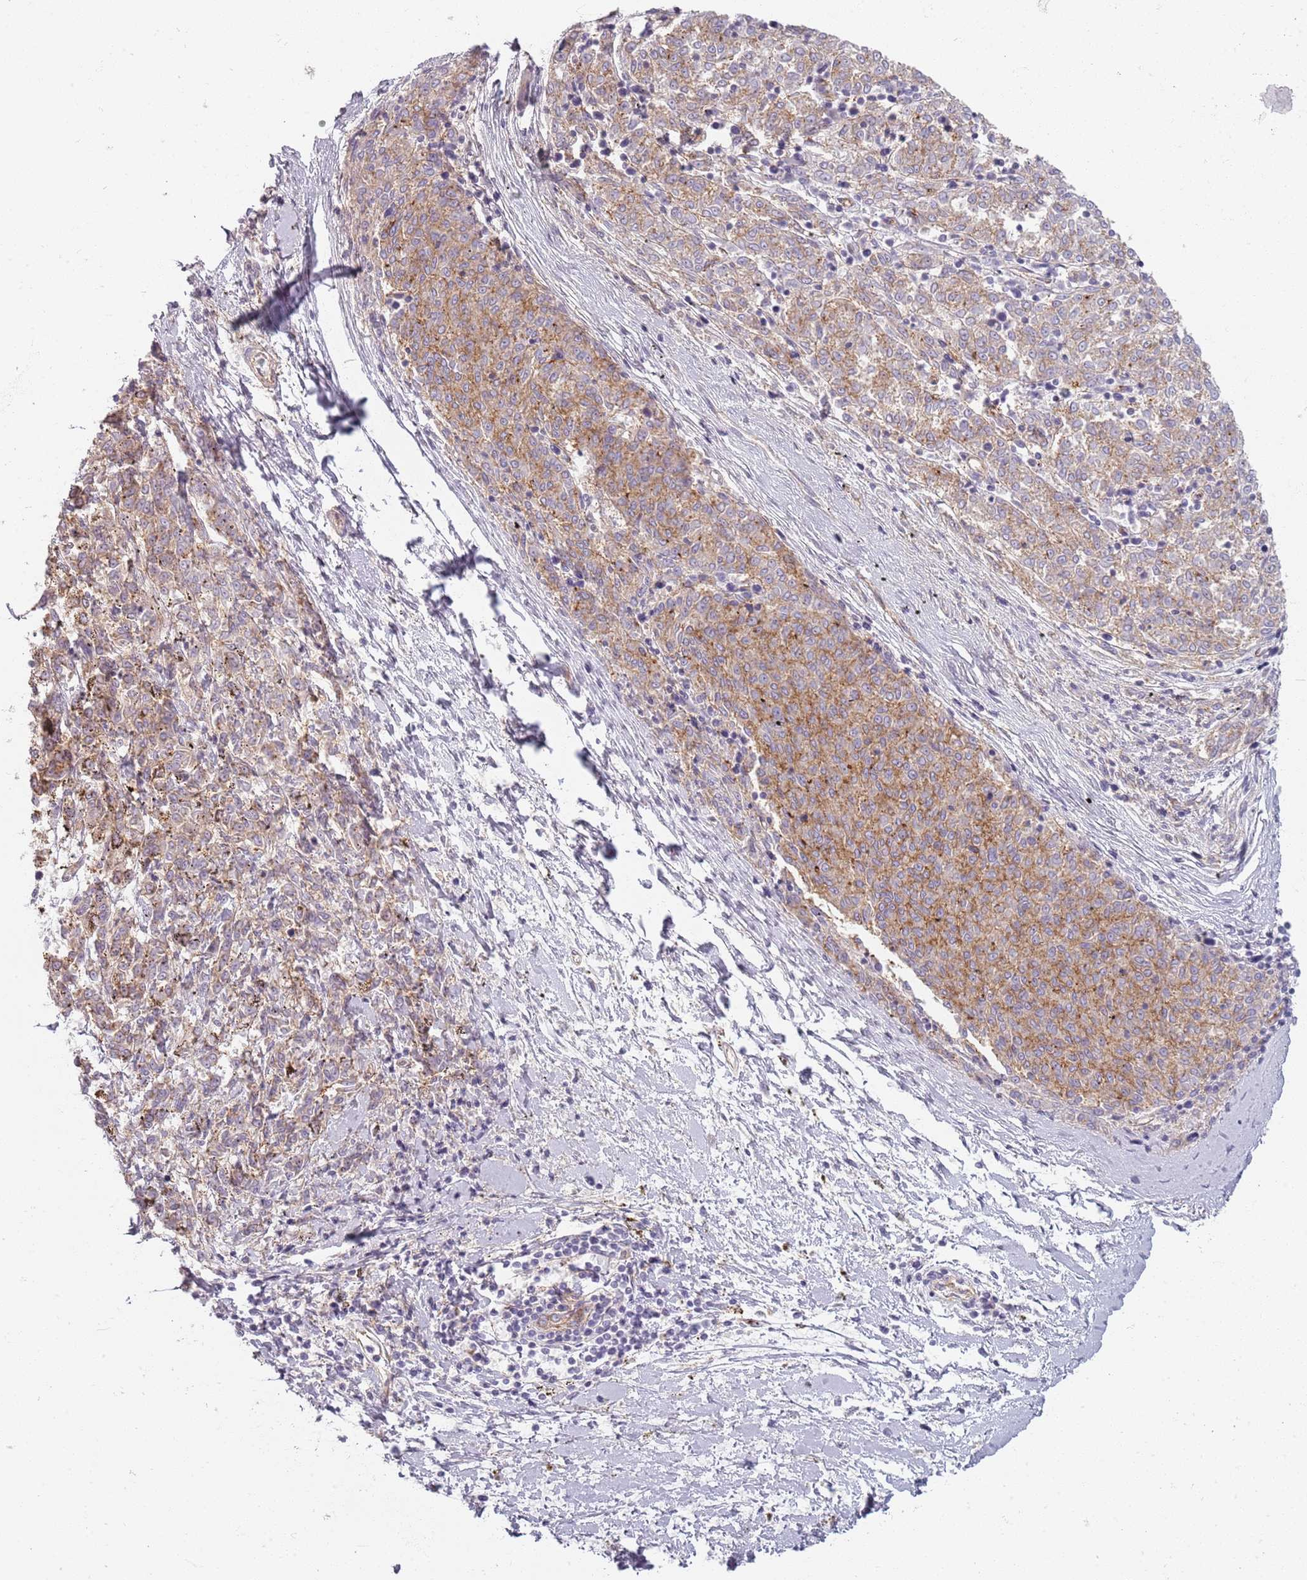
{"staining": {"intensity": "moderate", "quantity": ">75%", "location": "cytoplasmic/membranous"}, "tissue": "melanoma", "cell_type": "Tumor cells", "image_type": "cancer", "snomed": [{"axis": "morphology", "description": "Malignant melanoma, NOS"}, {"axis": "topography", "description": "Skin"}], "caption": "DAB immunohistochemical staining of human melanoma reveals moderate cytoplasmic/membranous protein positivity in approximately >75% of tumor cells. (DAB = brown stain, brightfield microscopy at high magnification).", "gene": "SYNGR3", "patient": {"sex": "female", "age": 72}}